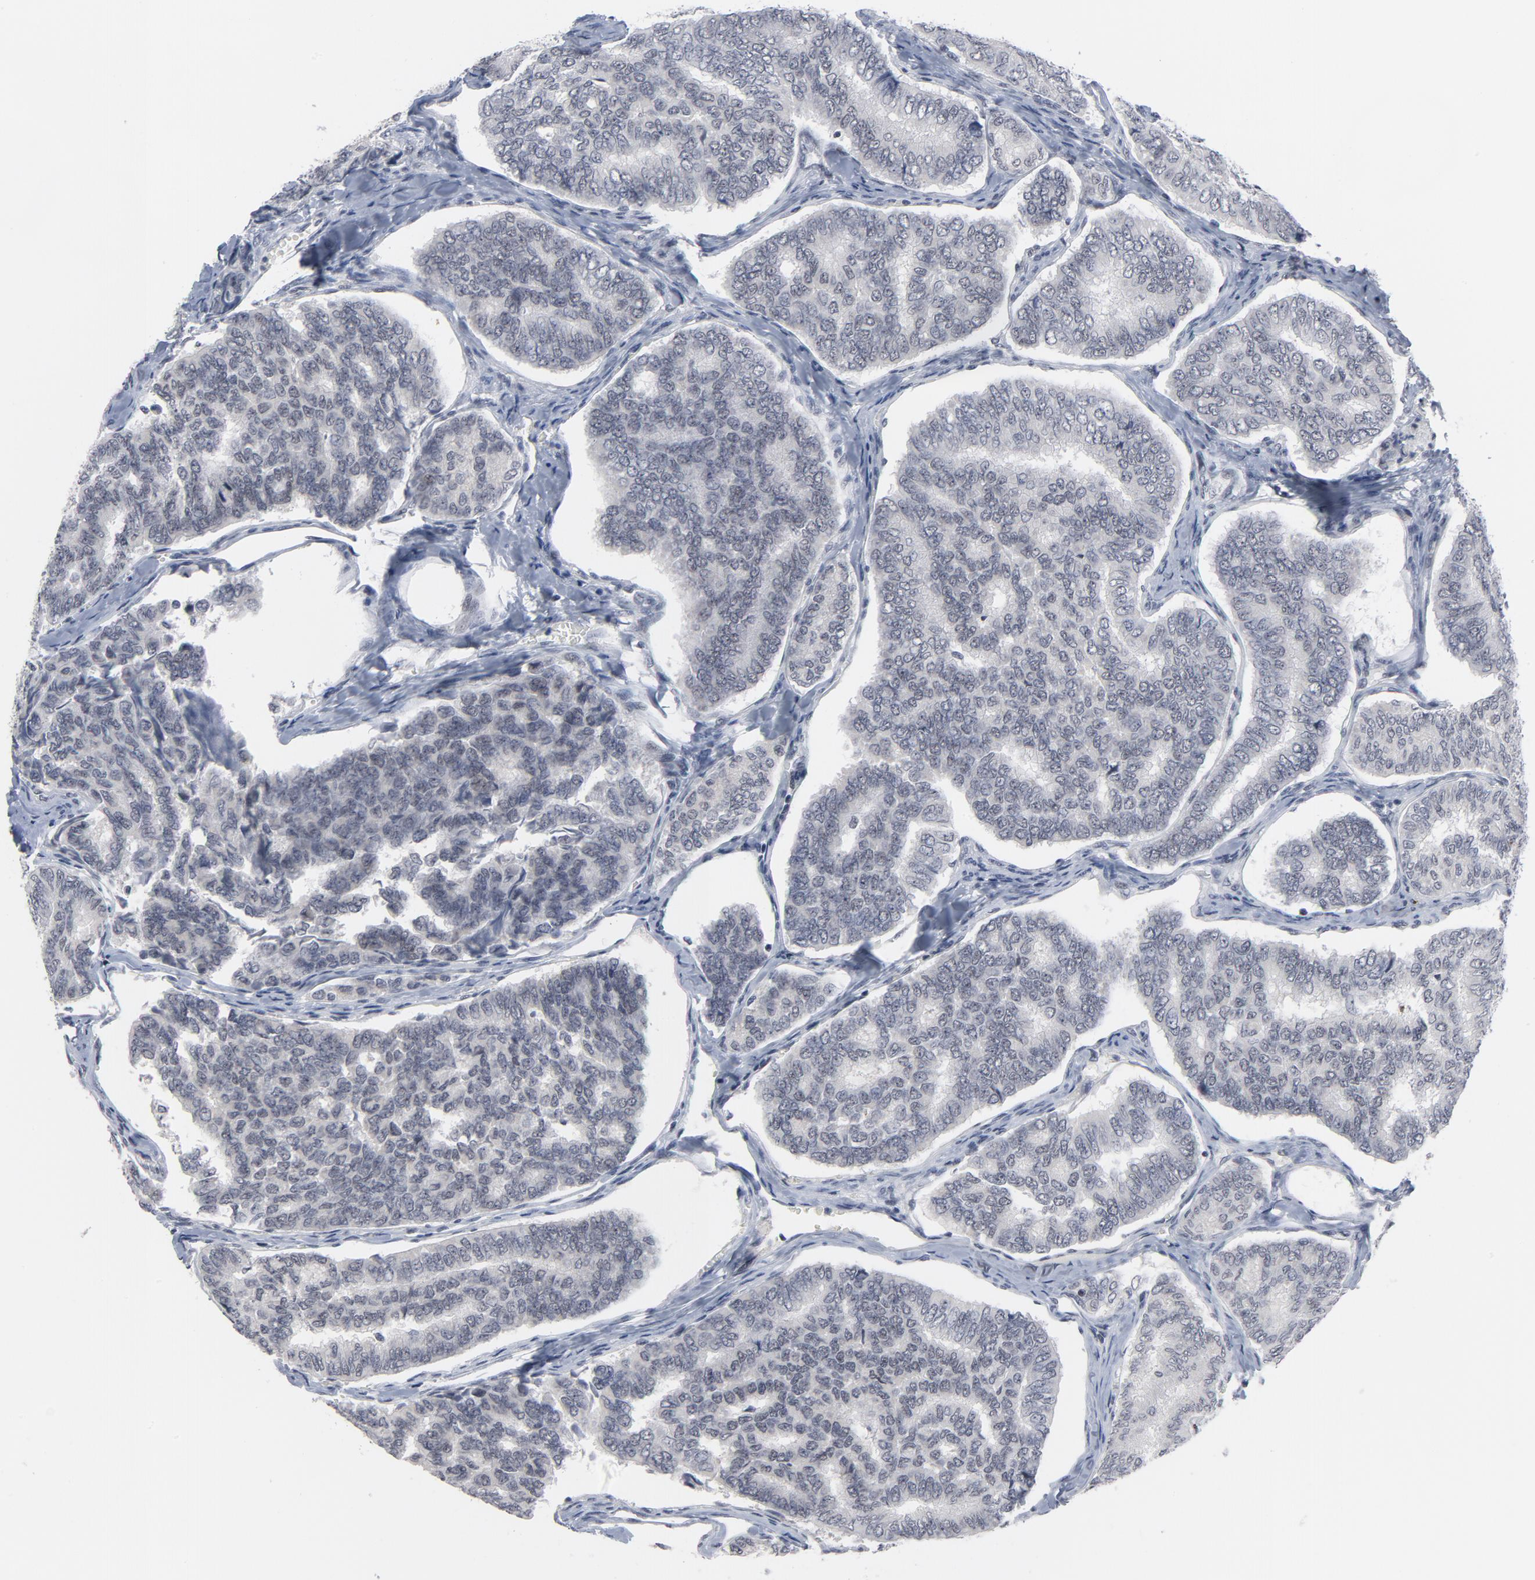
{"staining": {"intensity": "negative", "quantity": "none", "location": "none"}, "tissue": "thyroid cancer", "cell_type": "Tumor cells", "image_type": "cancer", "snomed": [{"axis": "morphology", "description": "Papillary adenocarcinoma, NOS"}, {"axis": "topography", "description": "Thyroid gland"}], "caption": "Micrograph shows no protein expression in tumor cells of thyroid papillary adenocarcinoma tissue.", "gene": "GABPA", "patient": {"sex": "female", "age": 35}}